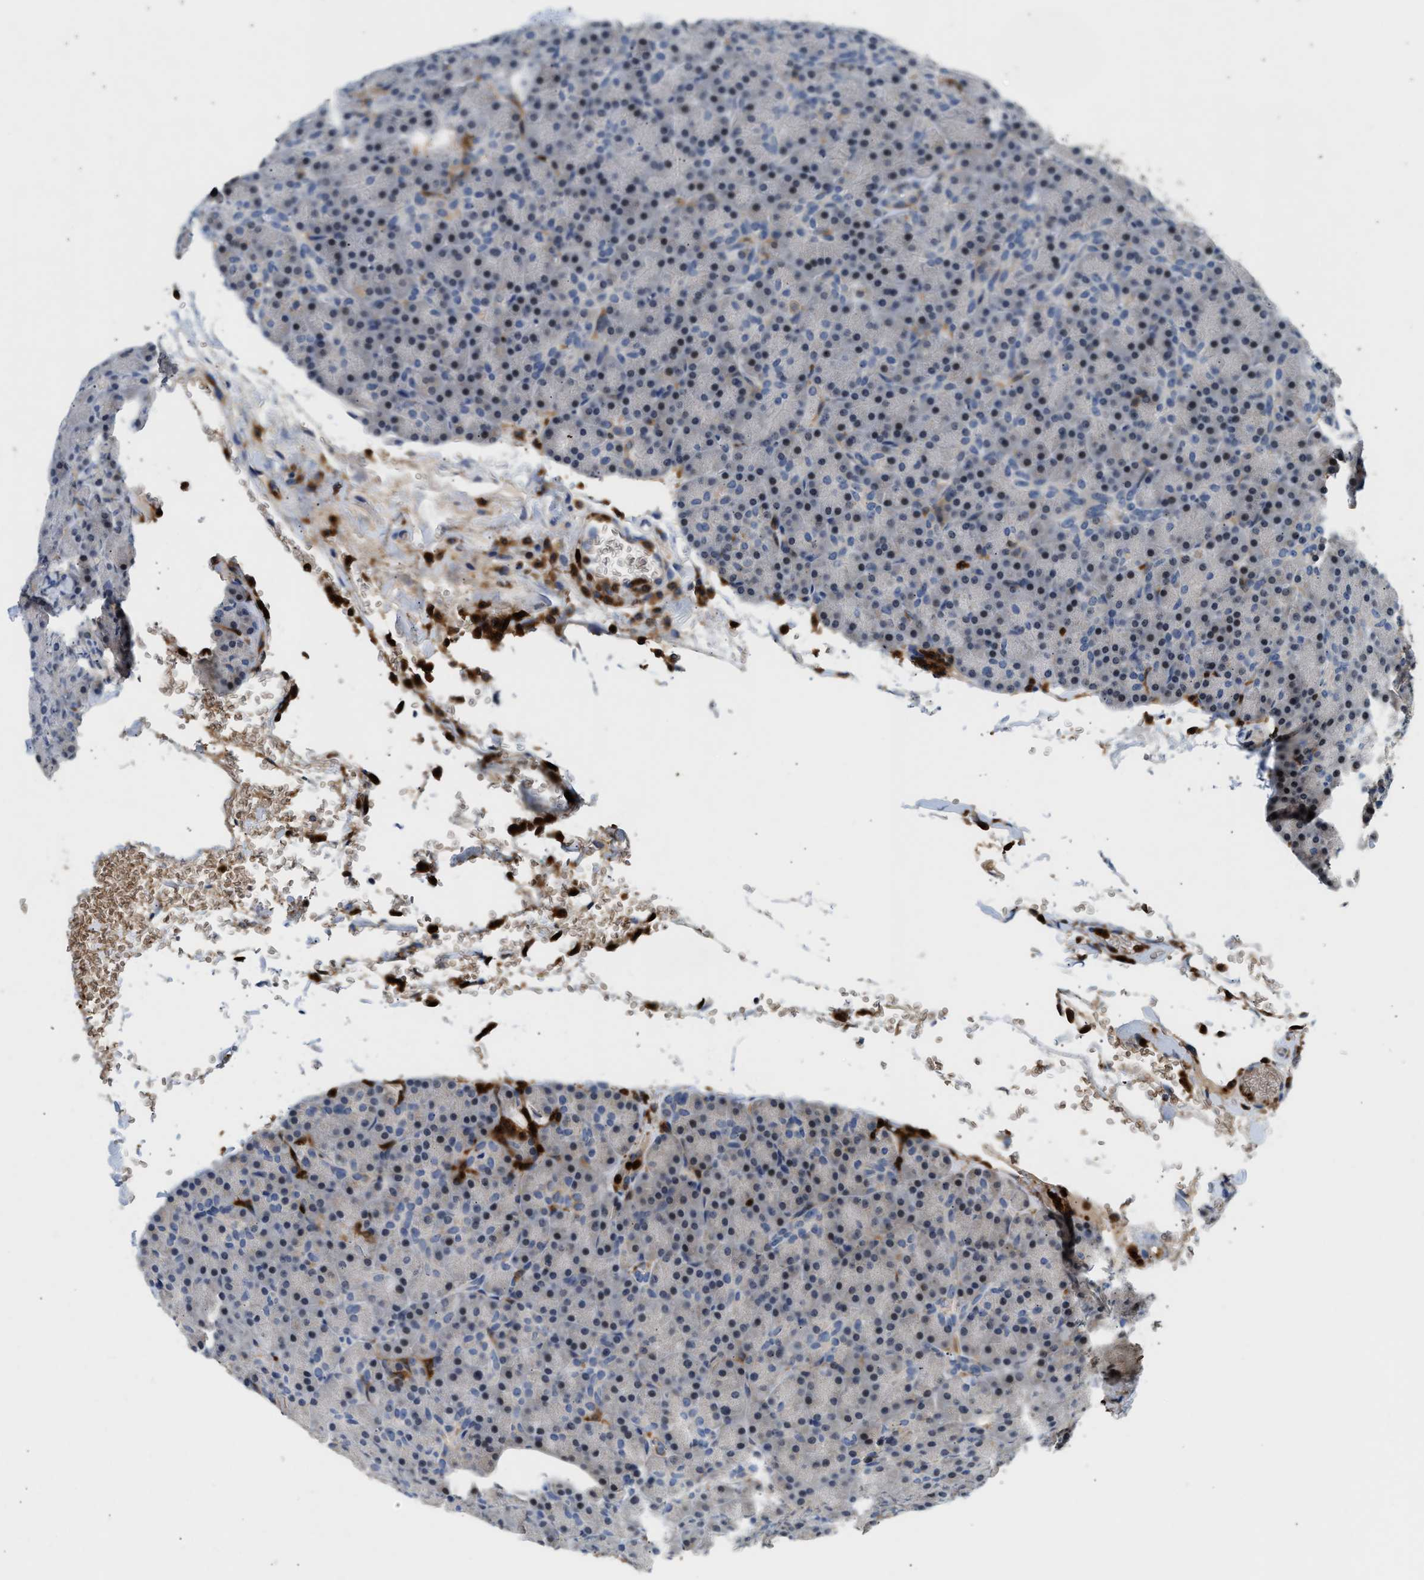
{"staining": {"intensity": "moderate", "quantity": "<25%", "location": "nuclear"}, "tissue": "pancreas", "cell_type": "Exocrine glandular cells", "image_type": "normal", "snomed": [{"axis": "morphology", "description": "Normal tissue, NOS"}, {"axis": "topography", "description": "Pancreas"}], "caption": "A brown stain labels moderate nuclear expression of a protein in exocrine glandular cells of normal human pancreas.", "gene": "RAB31", "patient": {"sex": "female", "age": 43}}